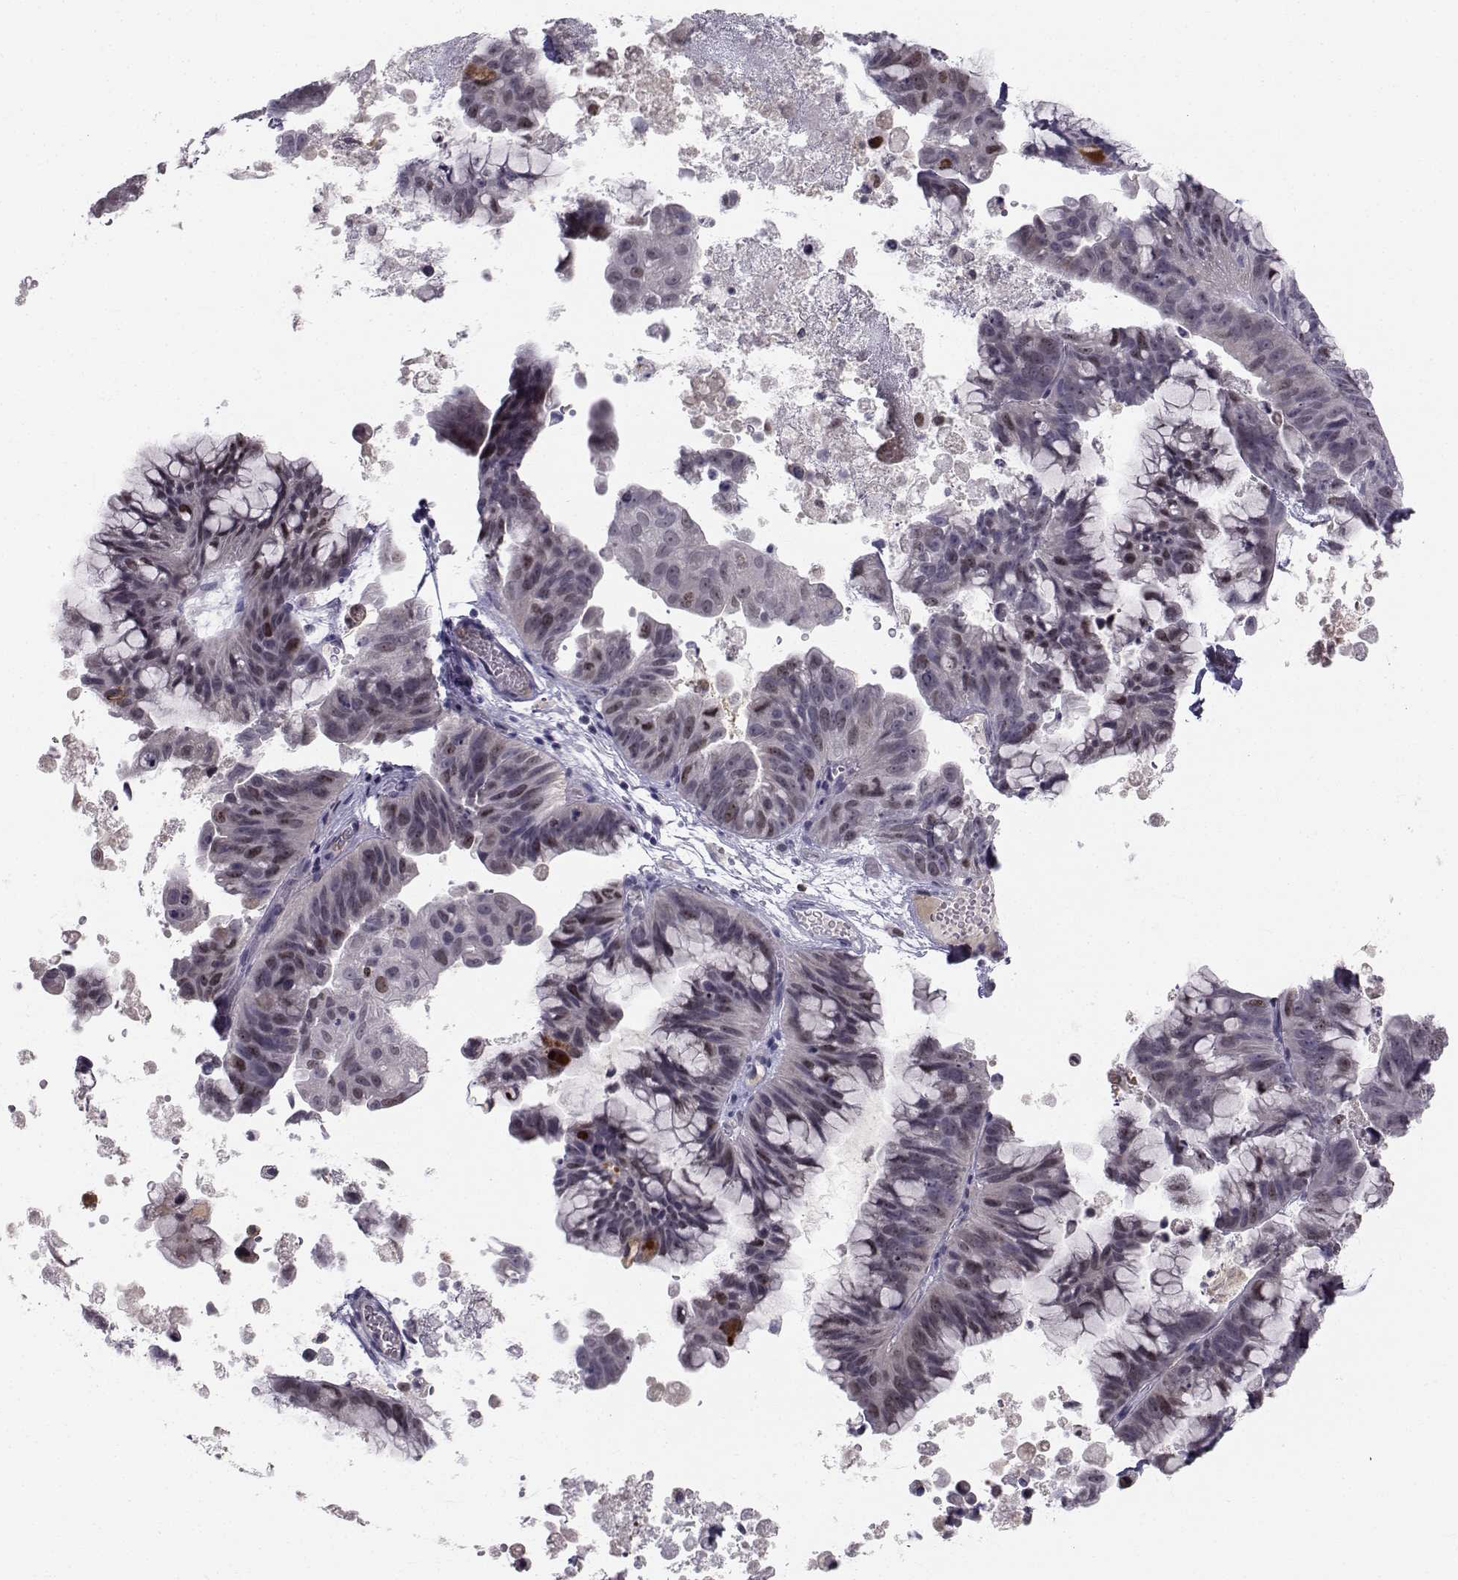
{"staining": {"intensity": "weak", "quantity": "<25%", "location": "nuclear"}, "tissue": "ovarian cancer", "cell_type": "Tumor cells", "image_type": "cancer", "snomed": [{"axis": "morphology", "description": "Cystadenocarcinoma, mucinous, NOS"}, {"axis": "topography", "description": "Ovary"}], "caption": "DAB (3,3'-diaminobenzidine) immunohistochemical staining of human ovarian mucinous cystadenocarcinoma exhibits no significant staining in tumor cells.", "gene": "LRP8", "patient": {"sex": "female", "age": 76}}